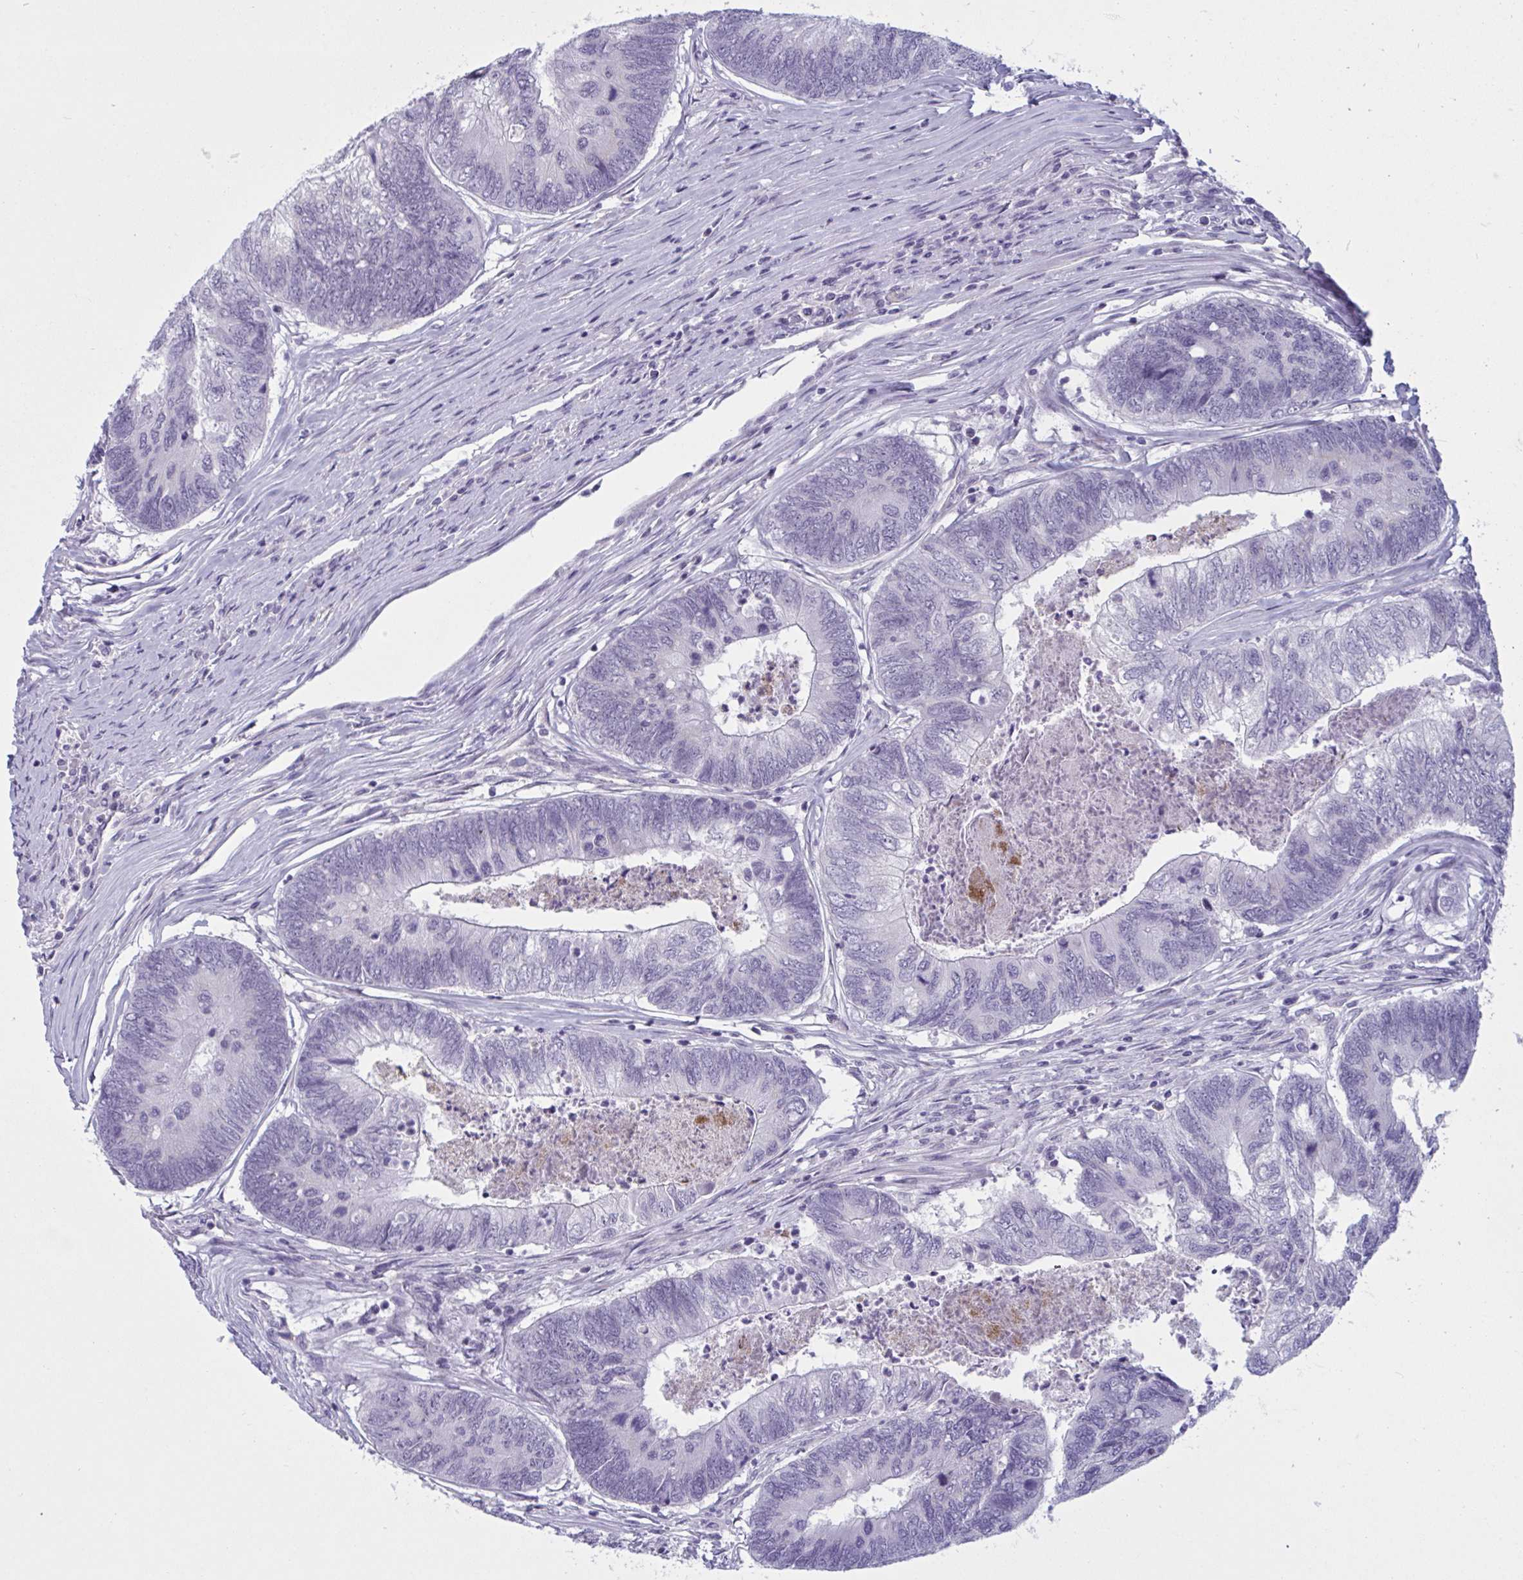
{"staining": {"intensity": "negative", "quantity": "none", "location": "none"}, "tissue": "colorectal cancer", "cell_type": "Tumor cells", "image_type": "cancer", "snomed": [{"axis": "morphology", "description": "Adenocarcinoma, NOS"}, {"axis": "topography", "description": "Colon"}], "caption": "Protein analysis of colorectal adenocarcinoma exhibits no significant expression in tumor cells.", "gene": "OR1L3", "patient": {"sex": "female", "age": 67}}